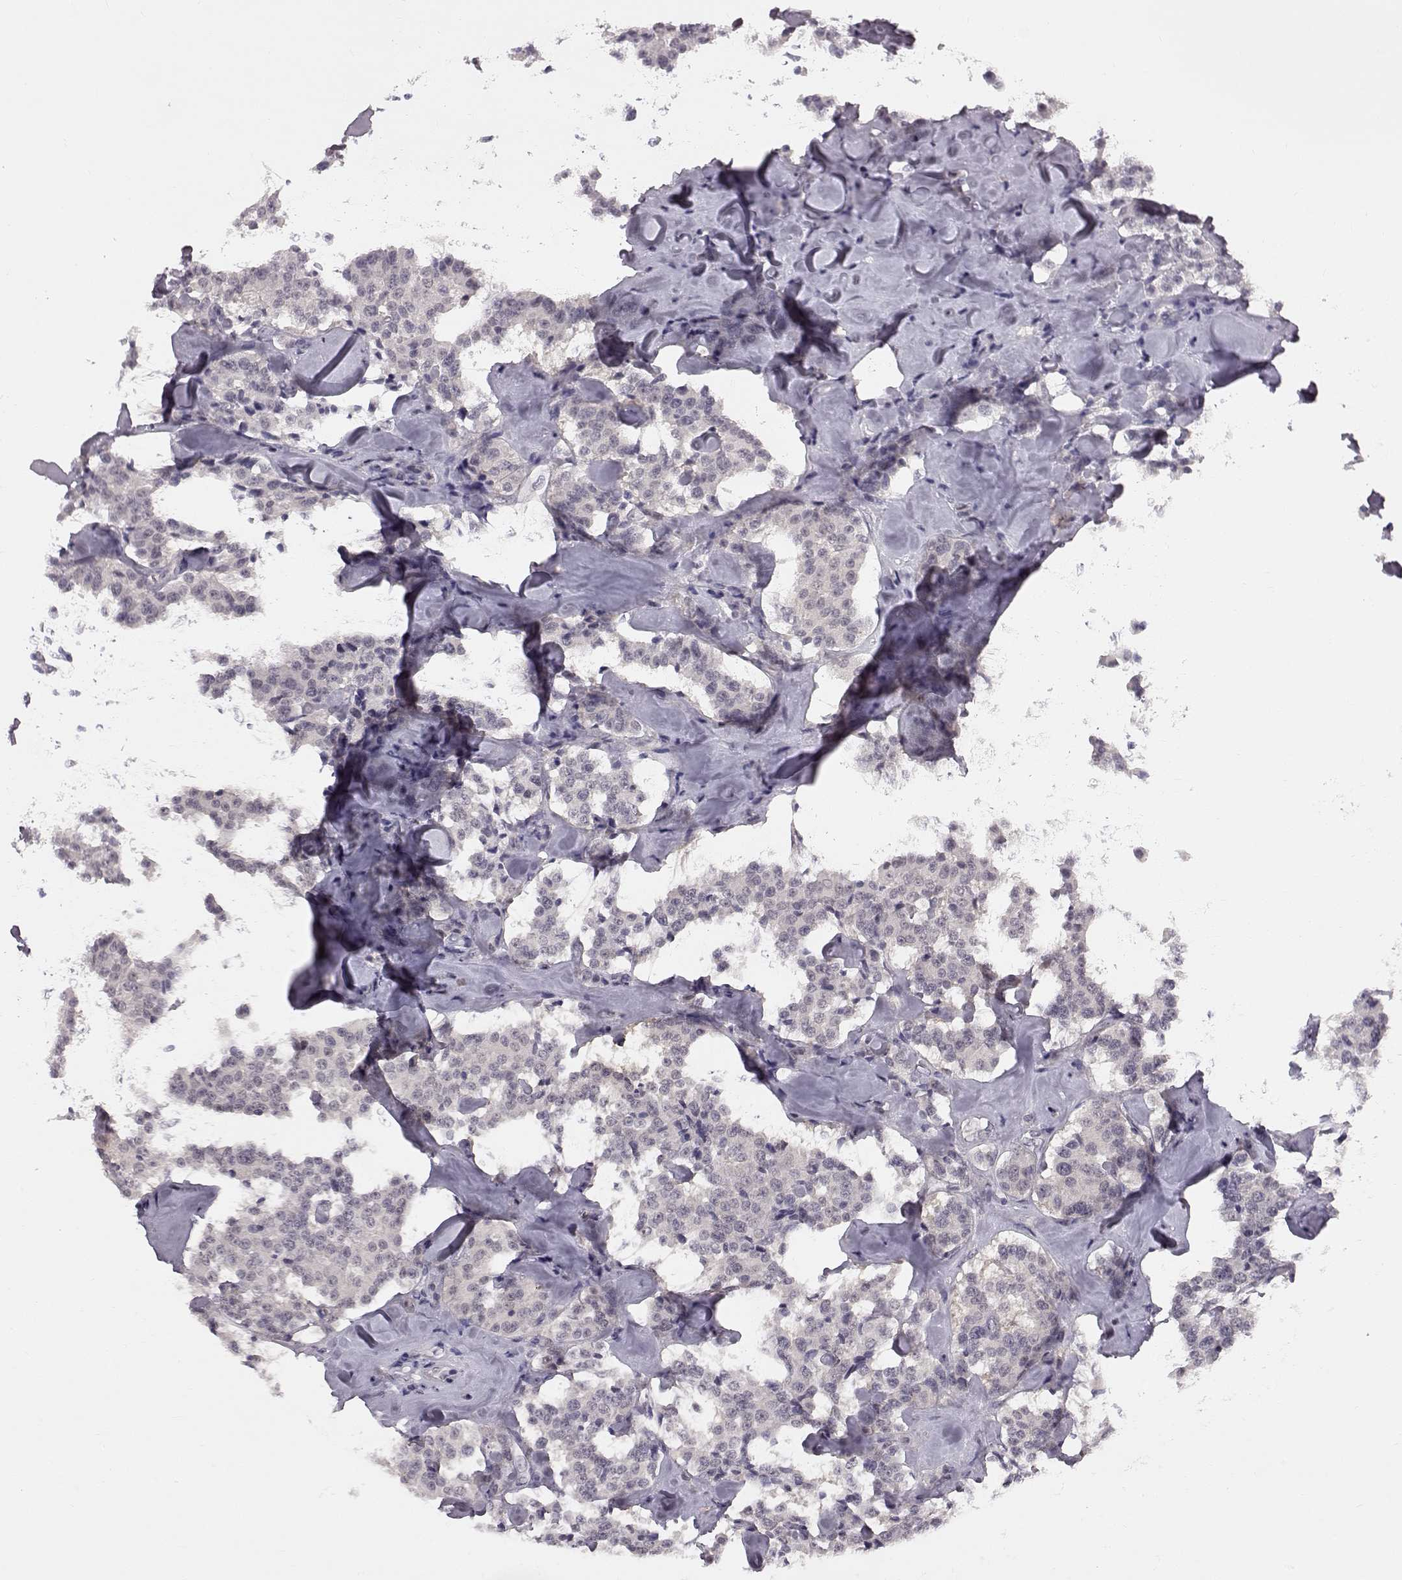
{"staining": {"intensity": "negative", "quantity": "none", "location": "none"}, "tissue": "carcinoid", "cell_type": "Tumor cells", "image_type": "cancer", "snomed": [{"axis": "morphology", "description": "Carcinoid, malignant, NOS"}, {"axis": "topography", "description": "Pancreas"}], "caption": "Immunohistochemical staining of malignant carcinoid demonstrates no significant expression in tumor cells.", "gene": "C10orf62", "patient": {"sex": "male", "age": 41}}